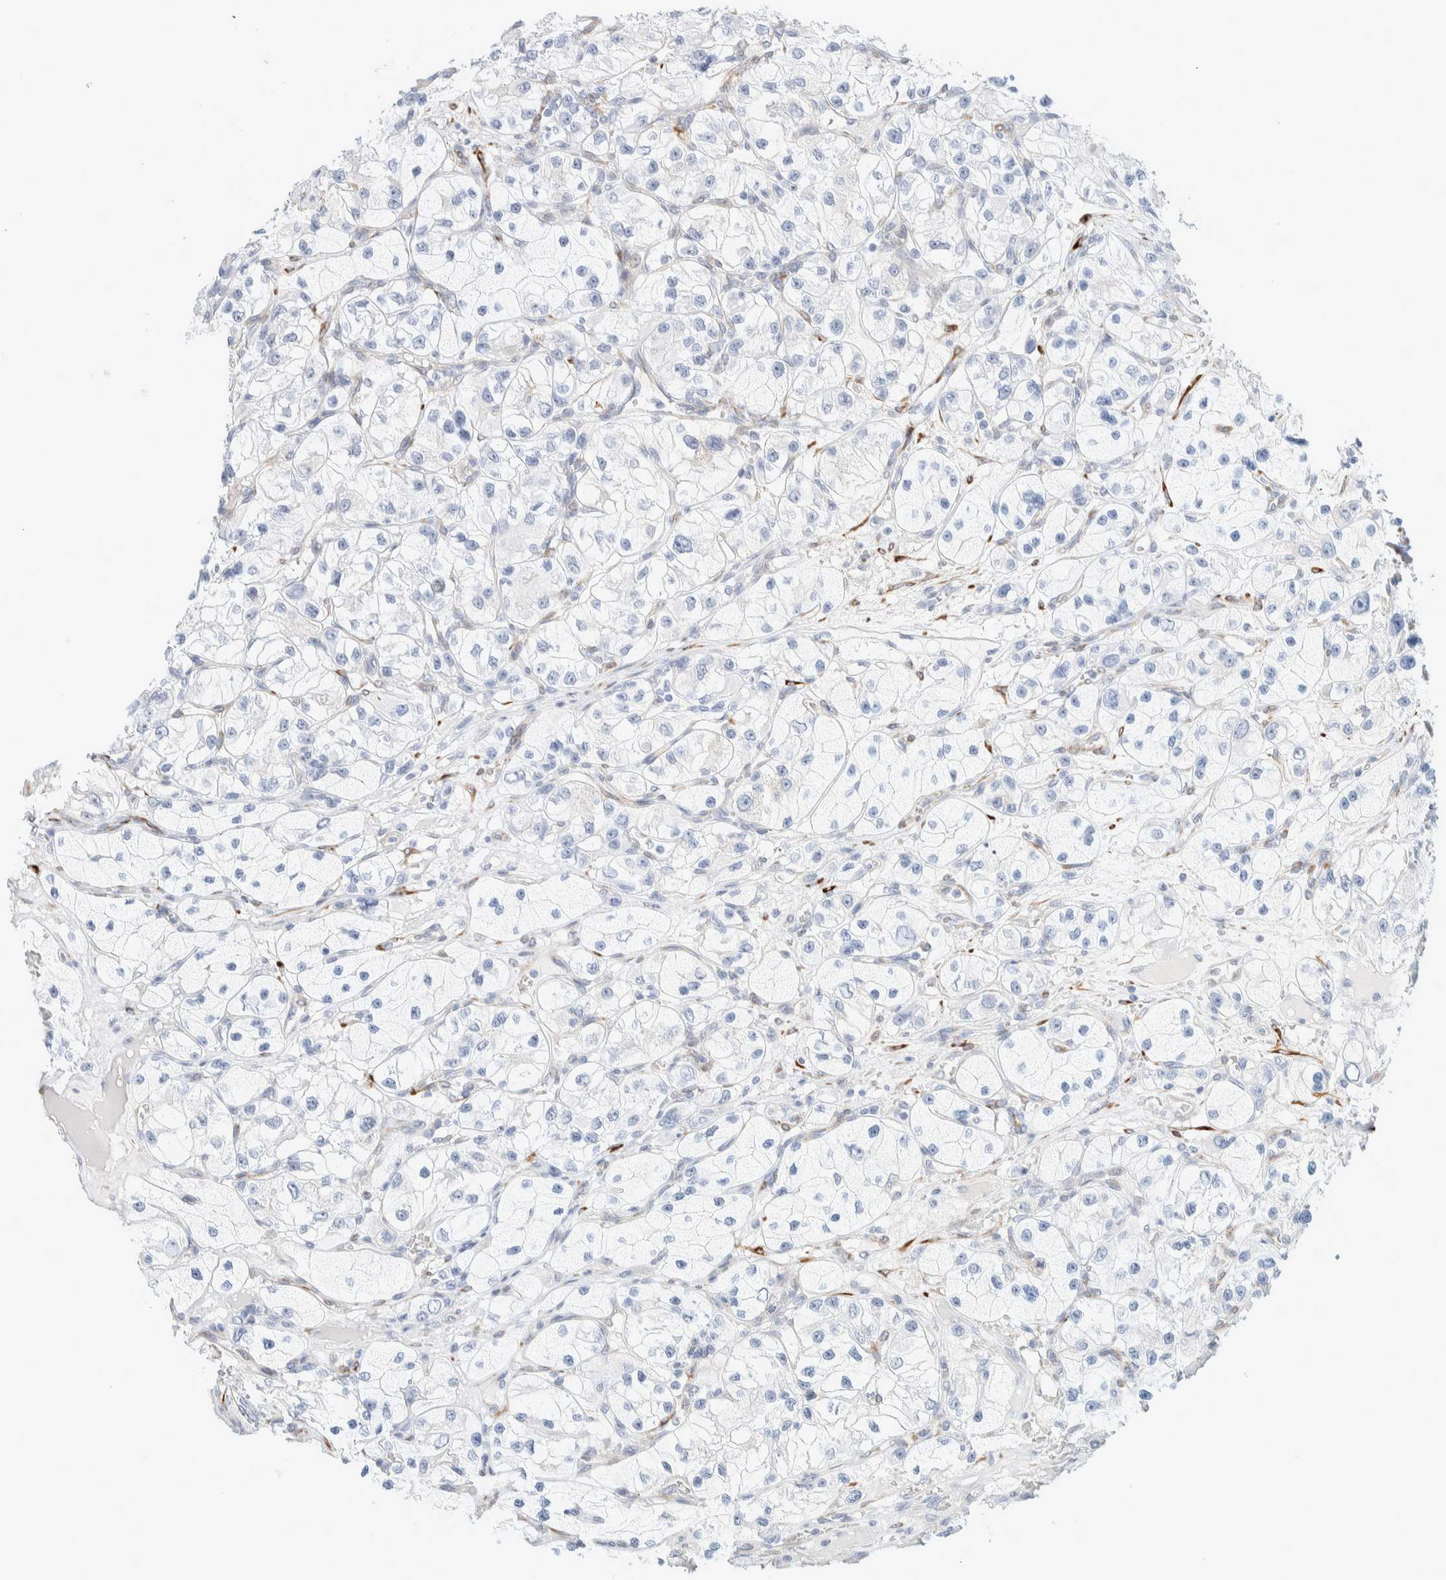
{"staining": {"intensity": "negative", "quantity": "none", "location": "none"}, "tissue": "renal cancer", "cell_type": "Tumor cells", "image_type": "cancer", "snomed": [{"axis": "morphology", "description": "Adenocarcinoma, NOS"}, {"axis": "topography", "description": "Kidney"}], "caption": "Immunohistochemistry histopathology image of neoplastic tissue: human adenocarcinoma (renal) stained with DAB (3,3'-diaminobenzidine) demonstrates no significant protein positivity in tumor cells.", "gene": "ATCAY", "patient": {"sex": "female", "age": 57}}